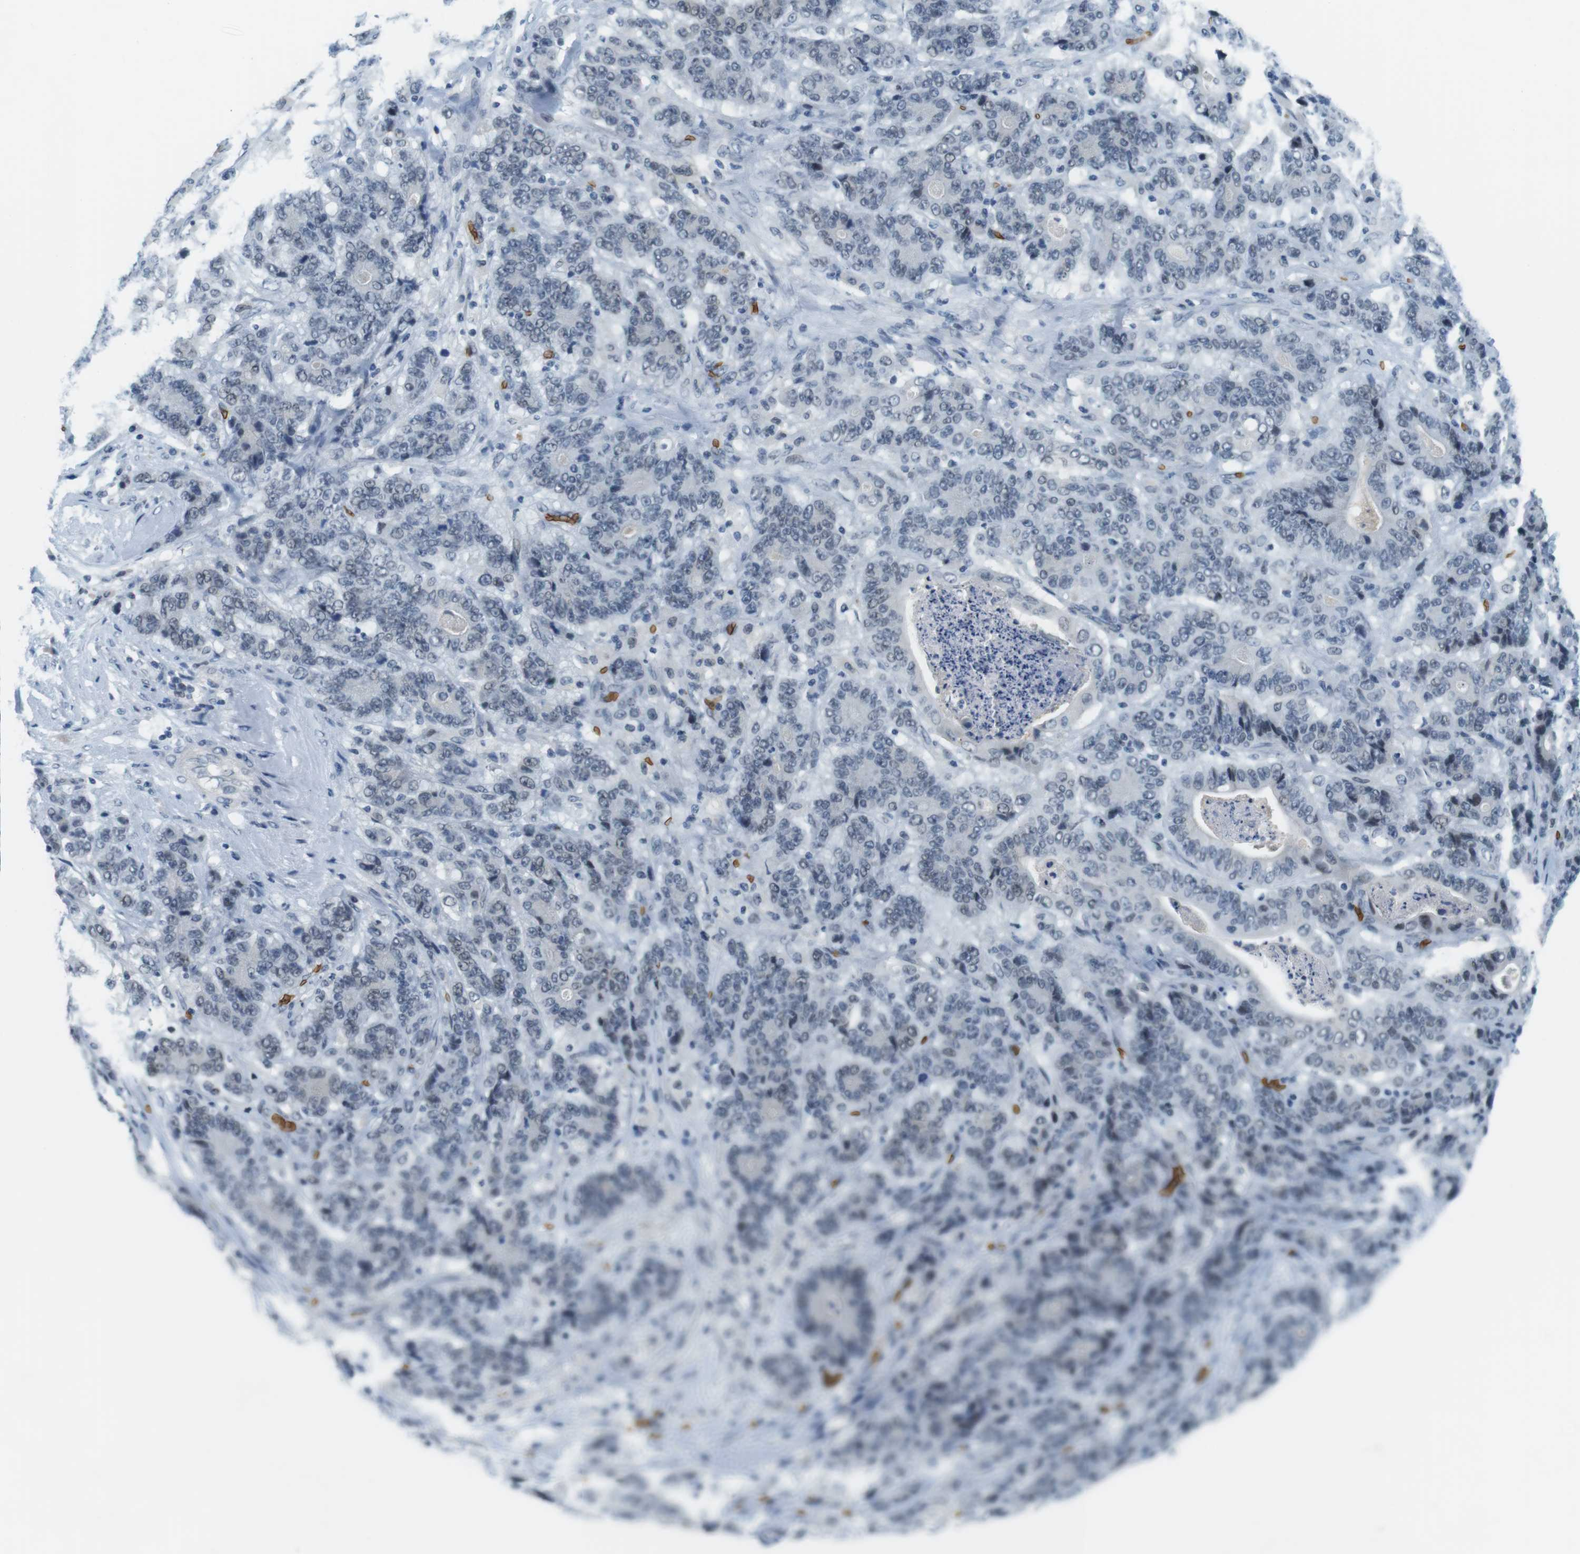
{"staining": {"intensity": "negative", "quantity": "none", "location": "none"}, "tissue": "stomach cancer", "cell_type": "Tumor cells", "image_type": "cancer", "snomed": [{"axis": "morphology", "description": "Adenocarcinoma, NOS"}, {"axis": "topography", "description": "Stomach"}], "caption": "Immunohistochemistry photomicrograph of neoplastic tissue: human adenocarcinoma (stomach) stained with DAB (3,3'-diaminobenzidine) shows no significant protein expression in tumor cells.", "gene": "SLC4A1", "patient": {"sex": "female", "age": 73}}